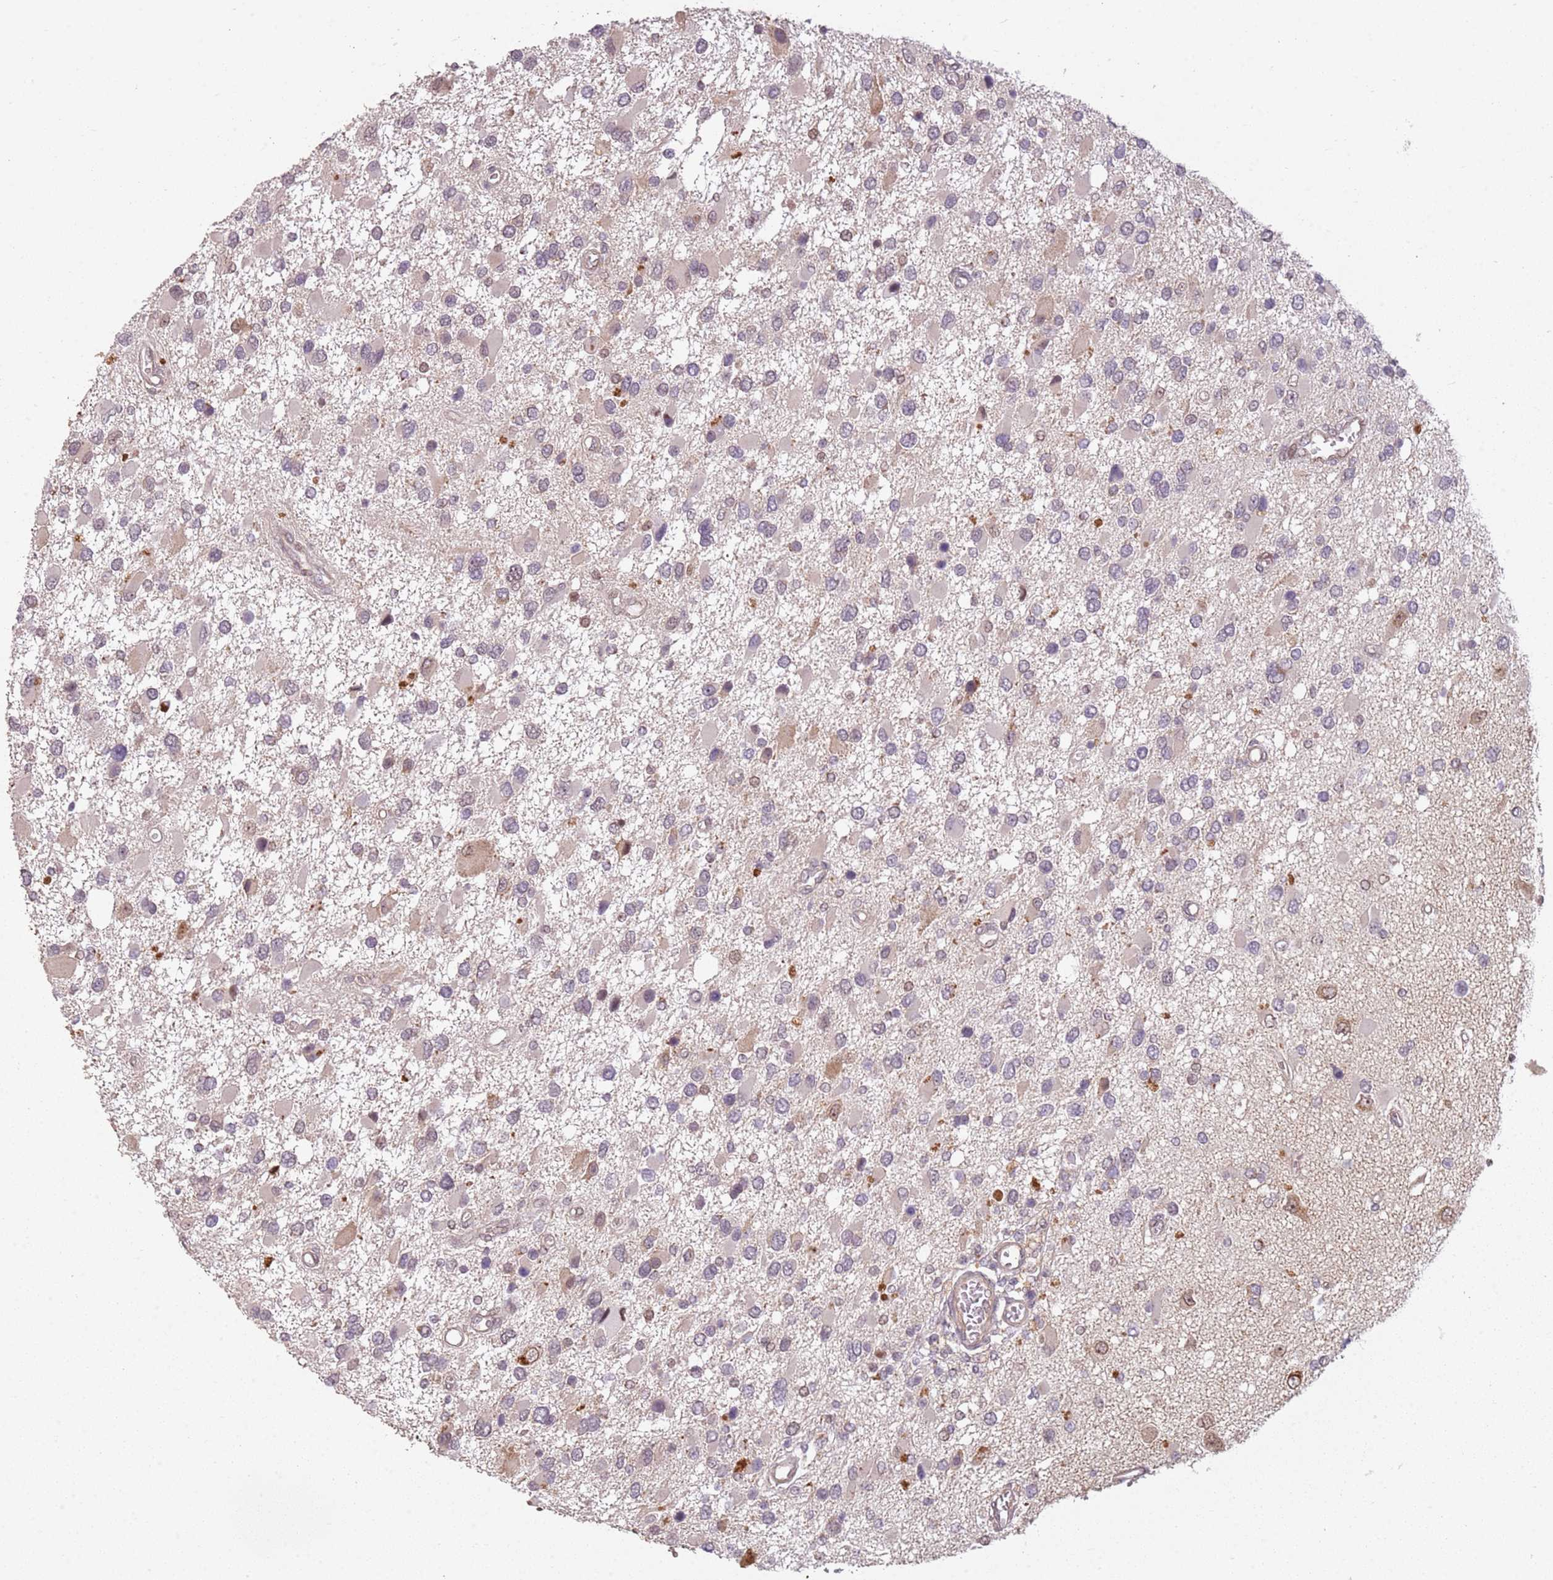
{"staining": {"intensity": "moderate", "quantity": "<25%", "location": "cytoplasmic/membranous,nuclear"}, "tissue": "glioma", "cell_type": "Tumor cells", "image_type": "cancer", "snomed": [{"axis": "morphology", "description": "Glioma, malignant, High grade"}, {"axis": "topography", "description": "Brain"}], "caption": "Immunohistochemical staining of malignant high-grade glioma displays low levels of moderate cytoplasmic/membranous and nuclear positivity in about <25% of tumor cells.", "gene": "CHURC1", "patient": {"sex": "male", "age": 53}}